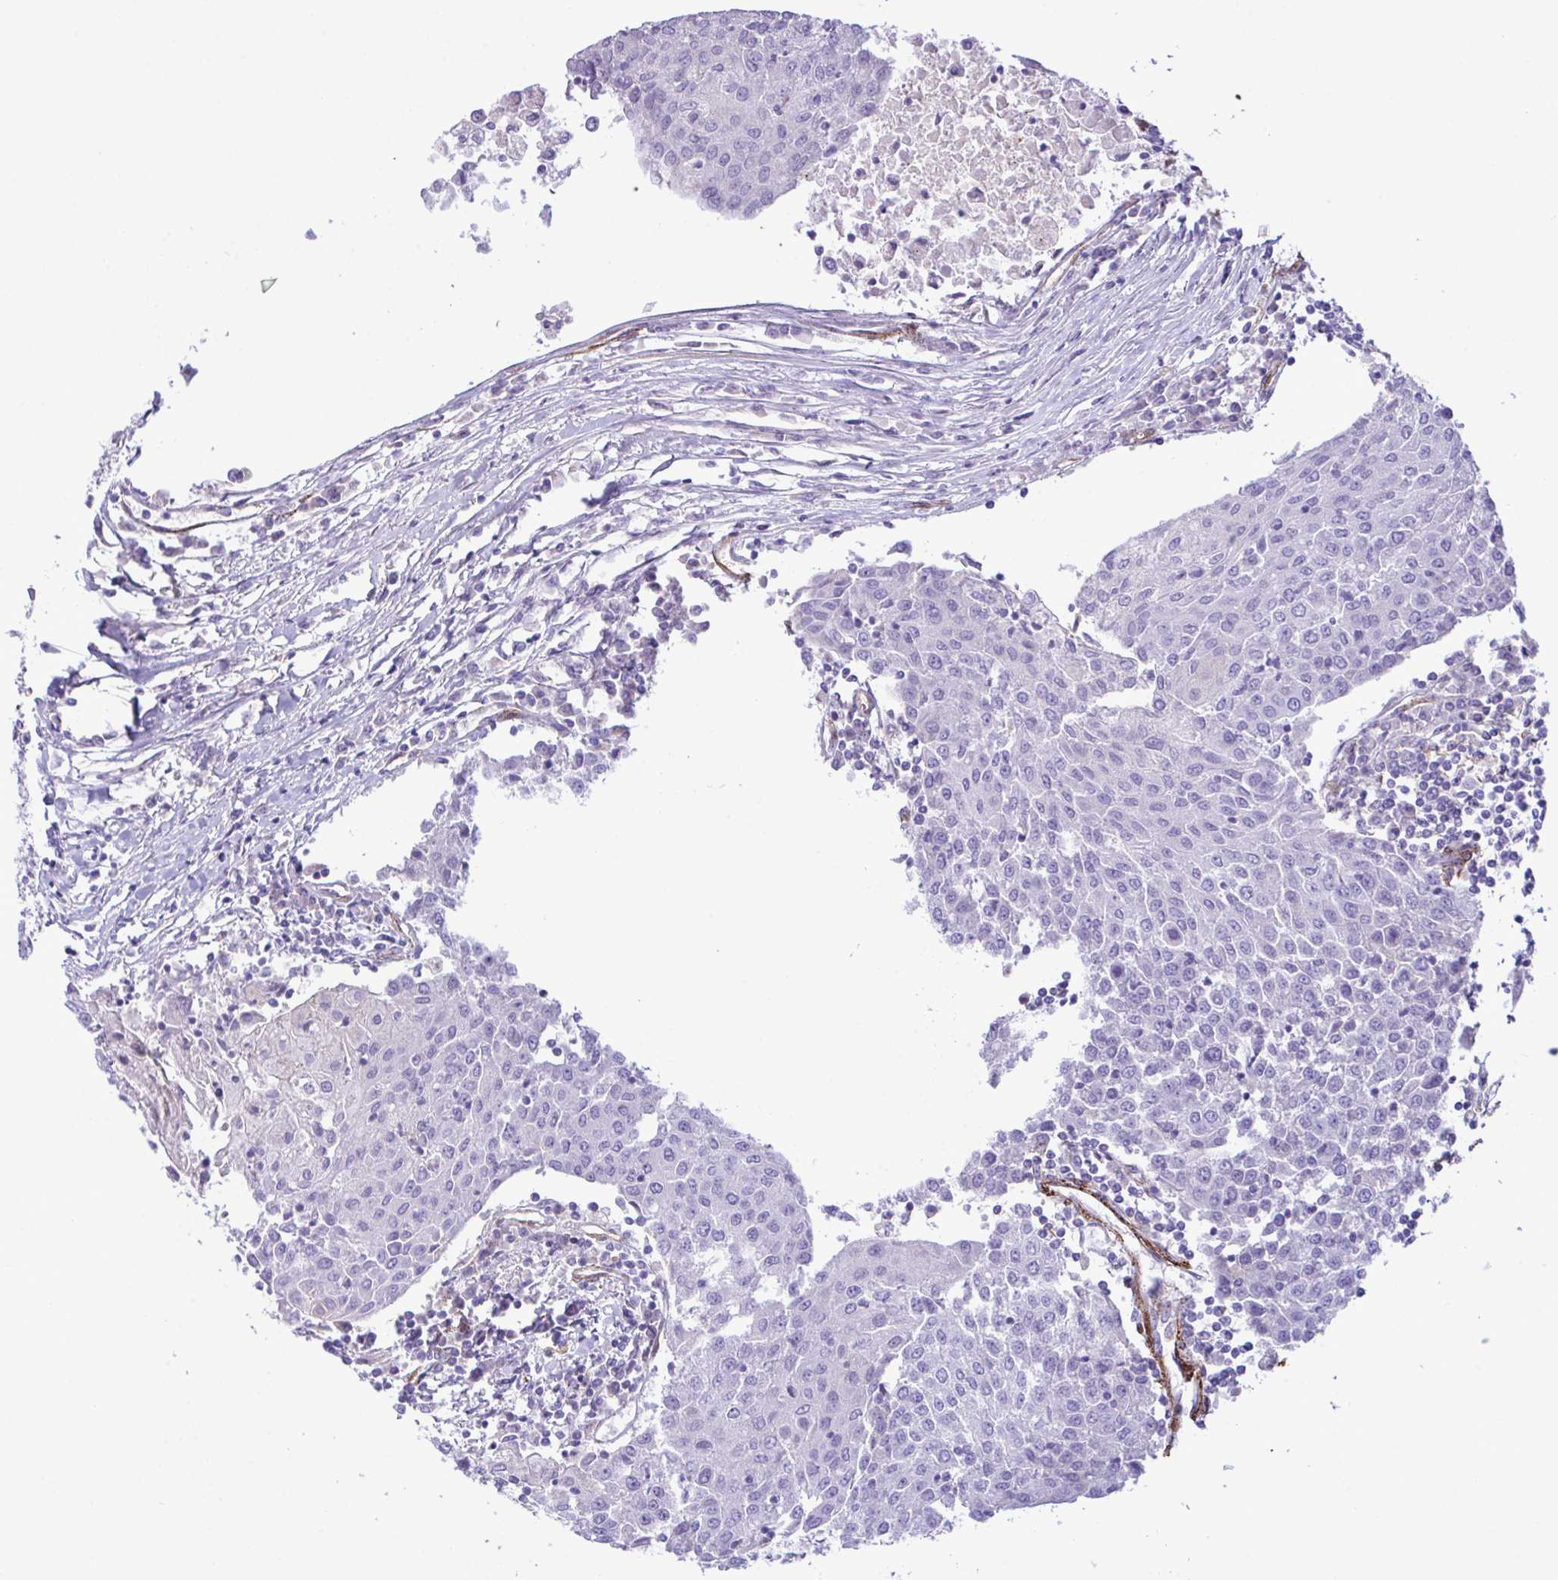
{"staining": {"intensity": "negative", "quantity": "none", "location": "none"}, "tissue": "urothelial cancer", "cell_type": "Tumor cells", "image_type": "cancer", "snomed": [{"axis": "morphology", "description": "Urothelial carcinoma, High grade"}, {"axis": "topography", "description": "Urinary bladder"}], "caption": "This histopathology image is of urothelial cancer stained with immunohistochemistry (IHC) to label a protein in brown with the nuclei are counter-stained blue. There is no expression in tumor cells.", "gene": "SYNPO2L", "patient": {"sex": "female", "age": 85}}